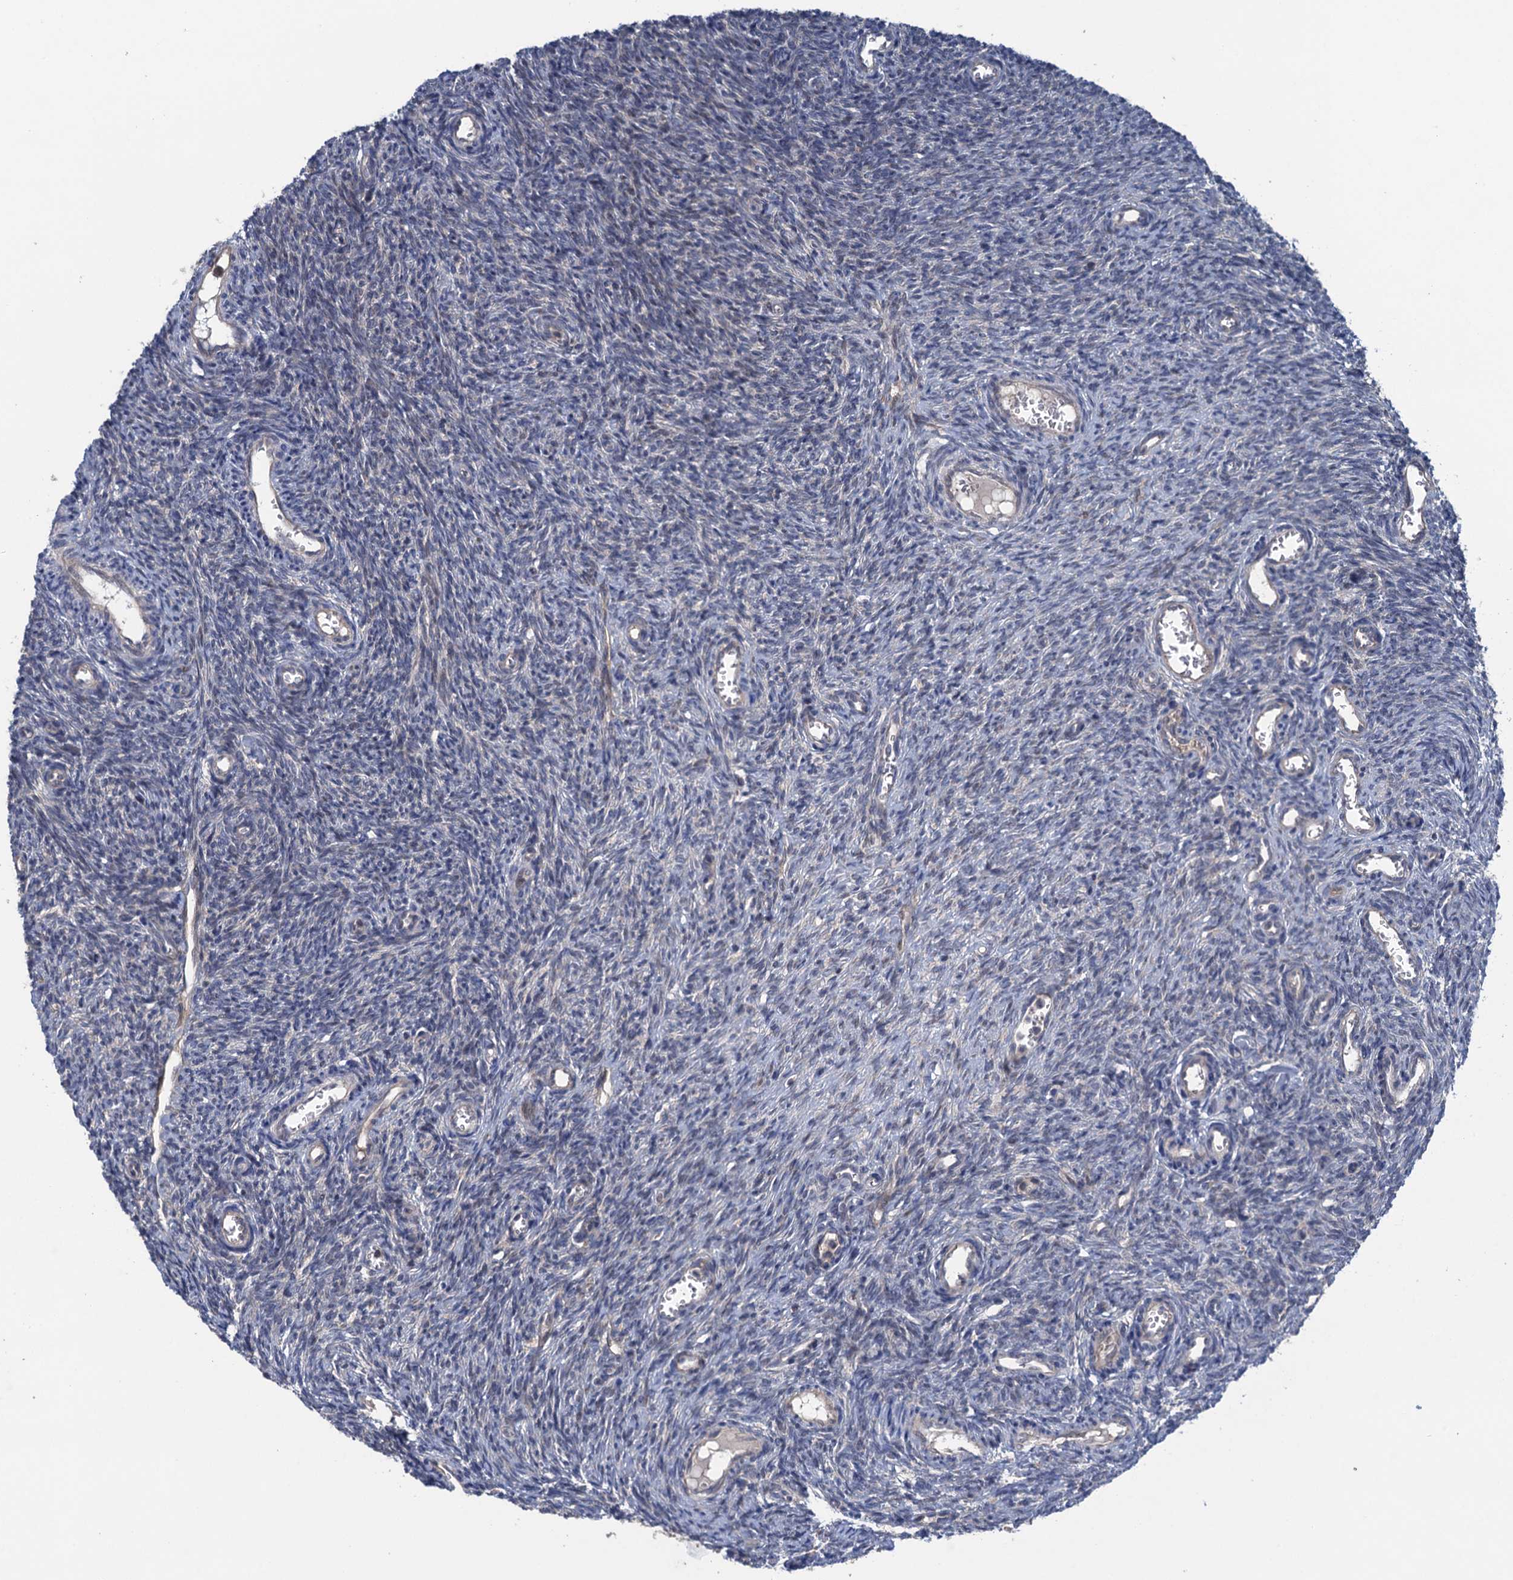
{"staining": {"intensity": "negative", "quantity": "none", "location": "none"}, "tissue": "ovary", "cell_type": "Ovarian stroma cells", "image_type": "normal", "snomed": [{"axis": "morphology", "description": "Normal tissue, NOS"}, {"axis": "topography", "description": "Ovary"}], "caption": "Immunohistochemistry (IHC) histopathology image of normal human ovary stained for a protein (brown), which shows no expression in ovarian stroma cells.", "gene": "CNTN5", "patient": {"sex": "female", "age": 44}}